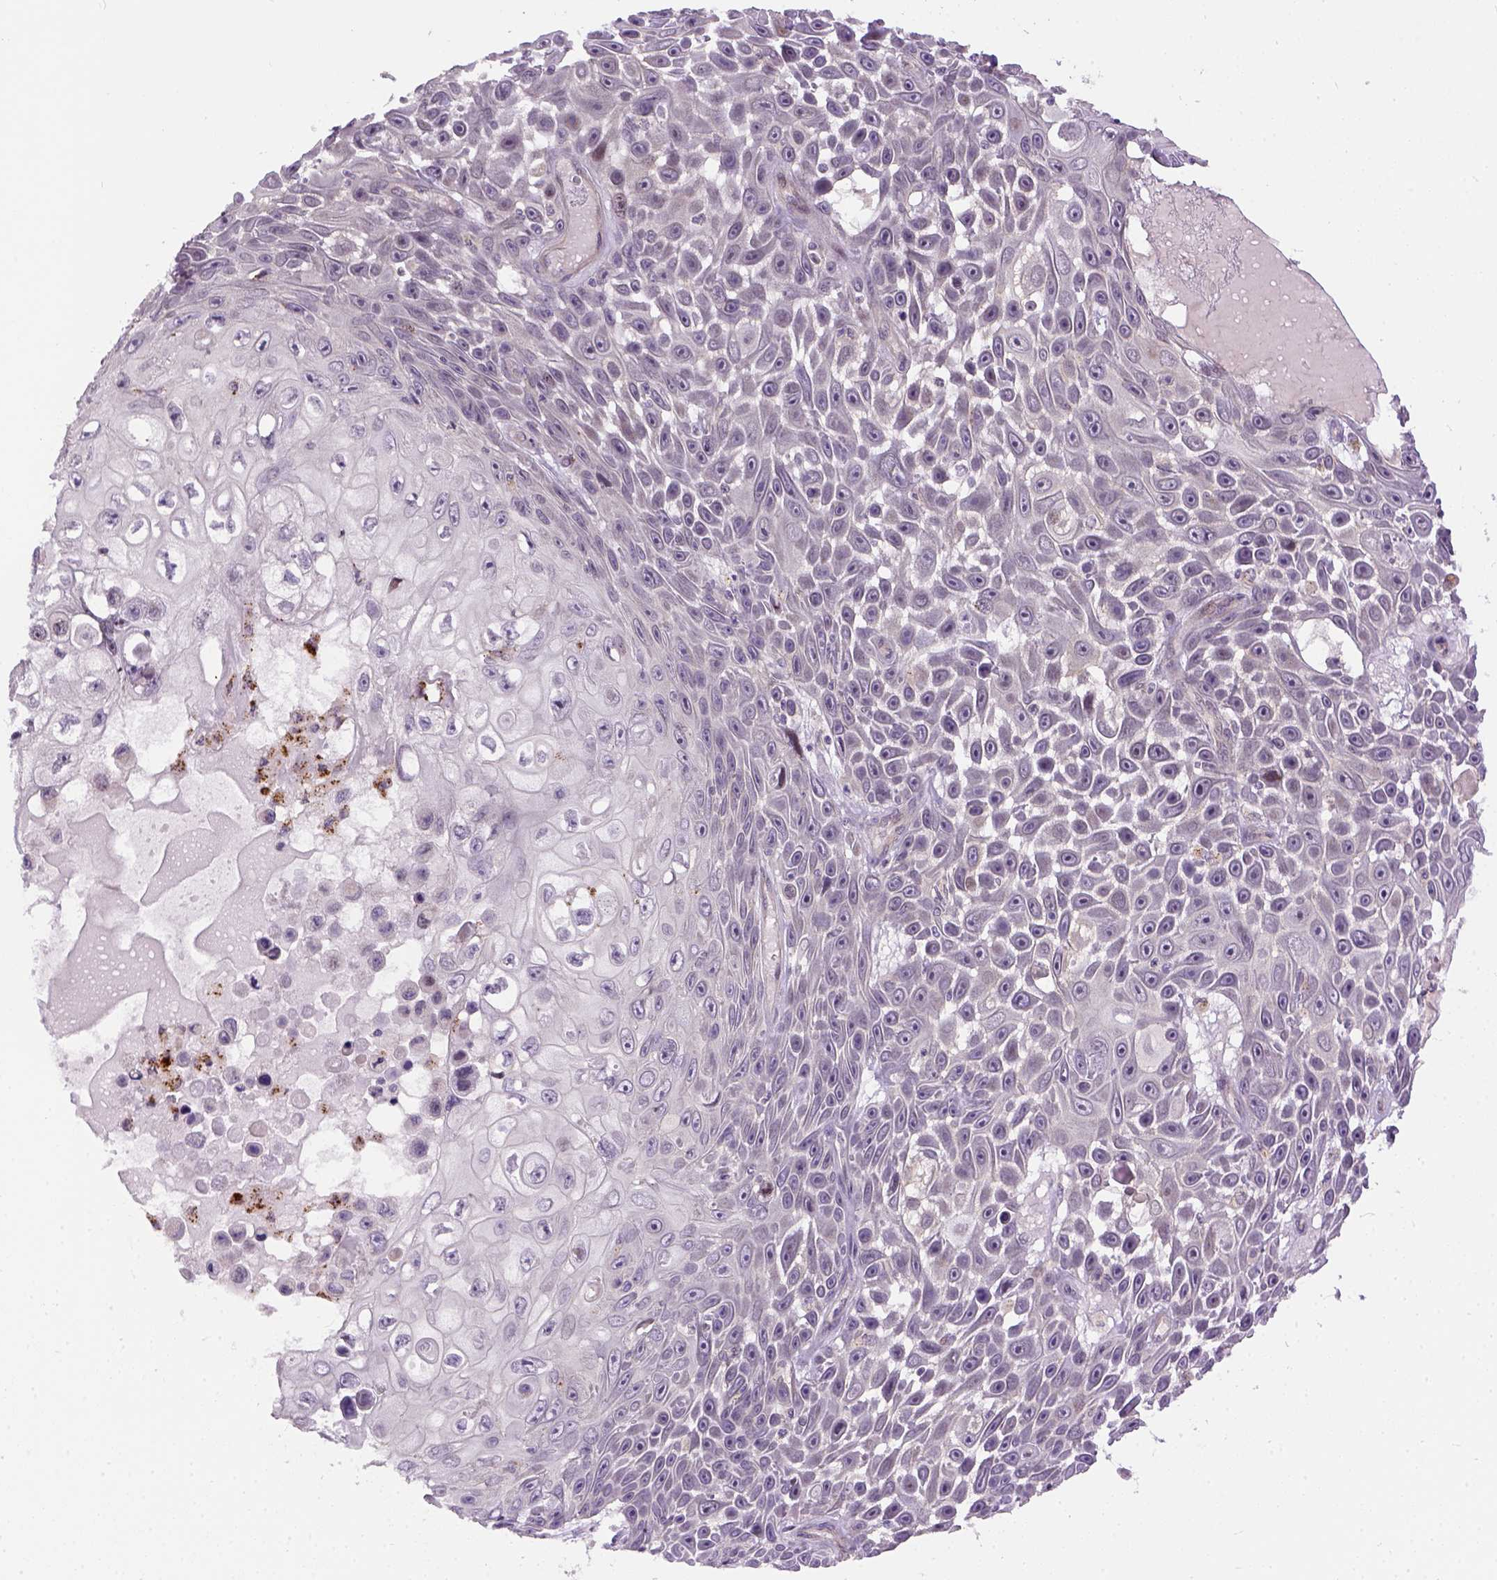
{"staining": {"intensity": "negative", "quantity": "none", "location": "none"}, "tissue": "skin cancer", "cell_type": "Tumor cells", "image_type": "cancer", "snomed": [{"axis": "morphology", "description": "Squamous cell carcinoma, NOS"}, {"axis": "topography", "description": "Skin"}], "caption": "High magnification brightfield microscopy of squamous cell carcinoma (skin) stained with DAB (brown) and counterstained with hematoxylin (blue): tumor cells show no significant expression.", "gene": "KAZN", "patient": {"sex": "male", "age": 82}}